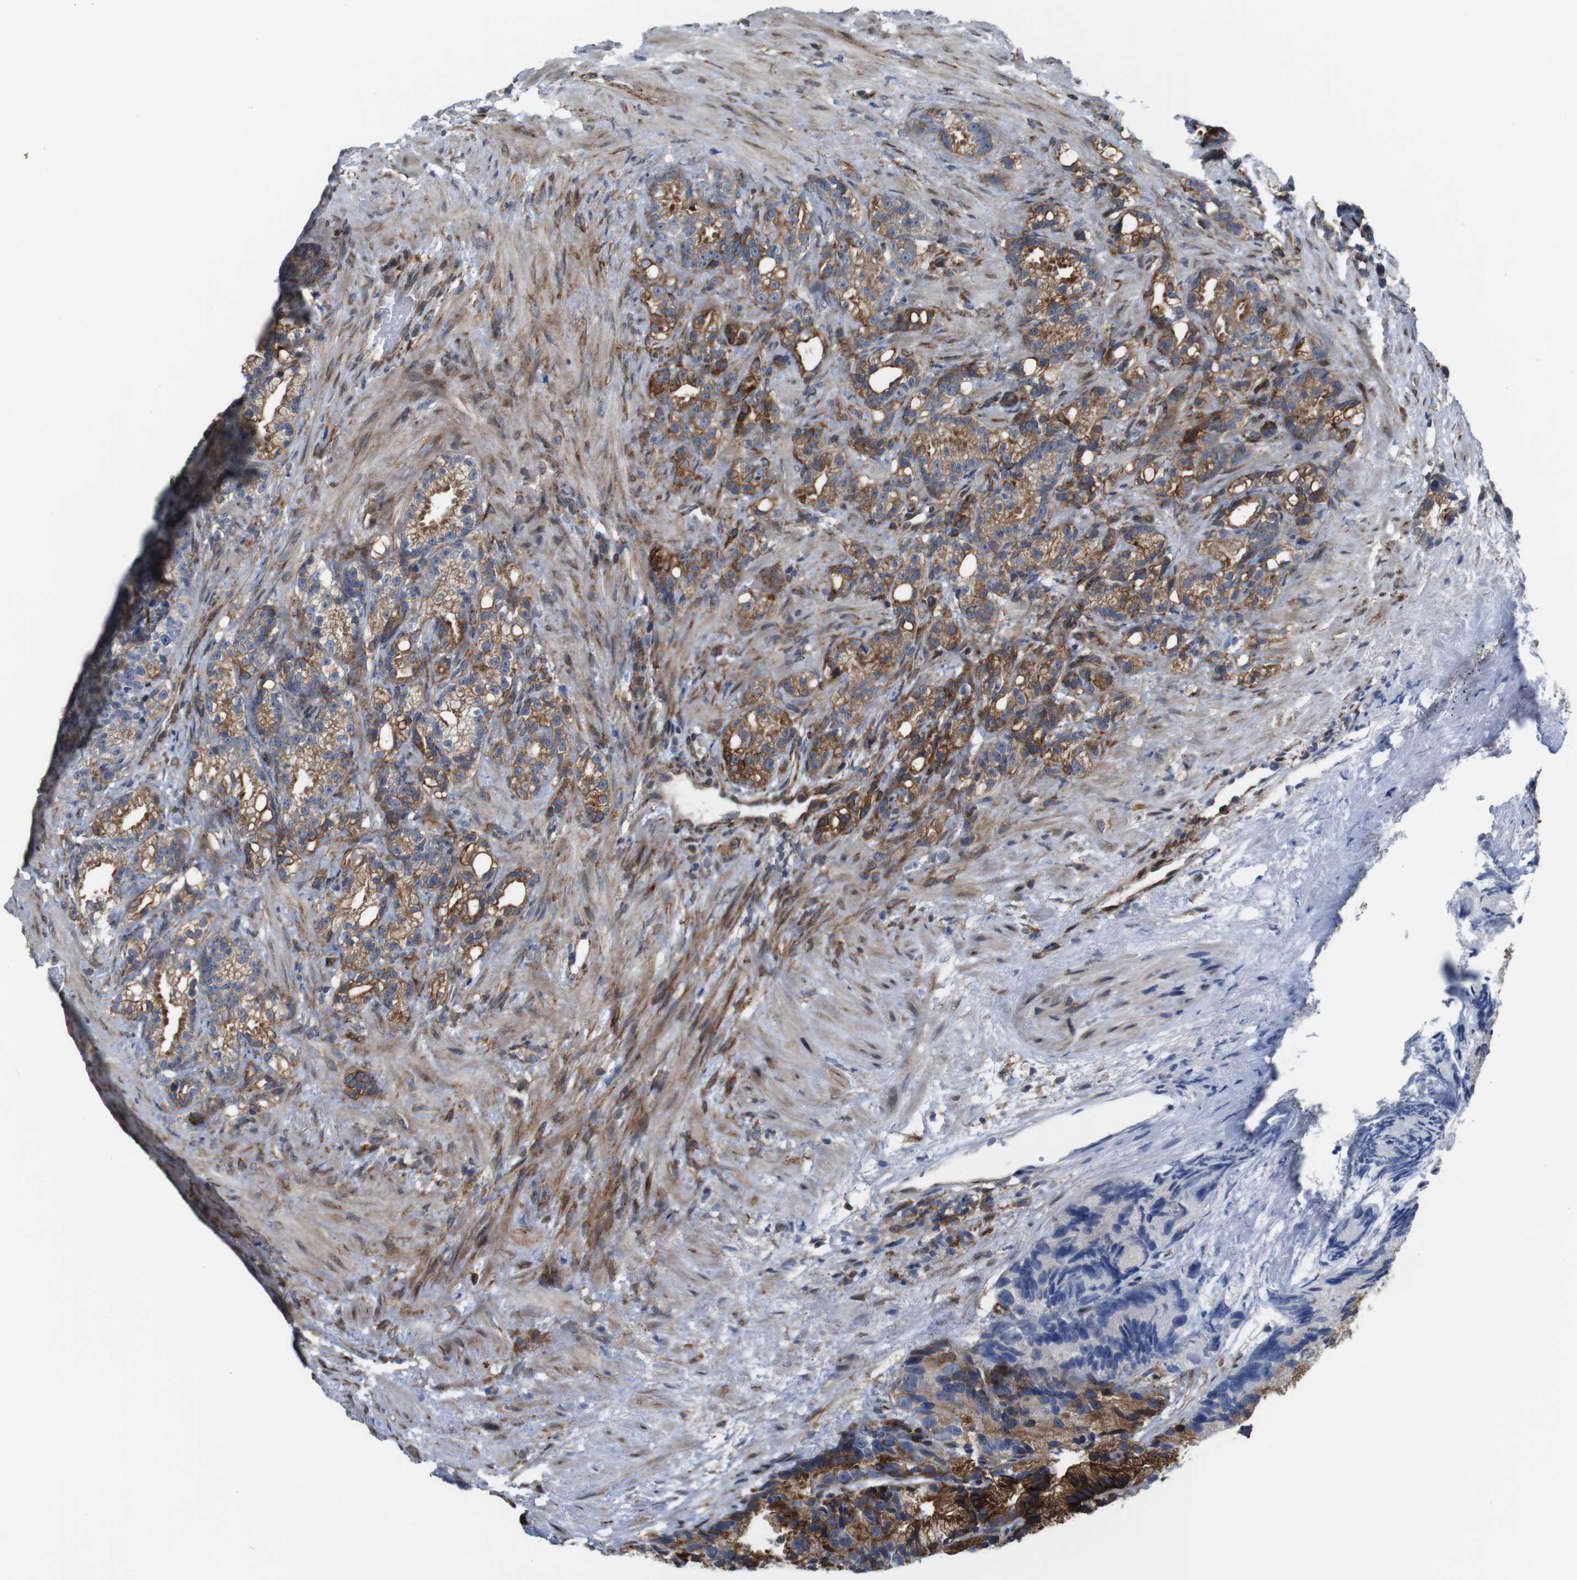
{"staining": {"intensity": "moderate", "quantity": ">75%", "location": "cytoplasmic/membranous"}, "tissue": "prostate cancer", "cell_type": "Tumor cells", "image_type": "cancer", "snomed": [{"axis": "morphology", "description": "Adenocarcinoma, Low grade"}, {"axis": "topography", "description": "Prostate"}], "caption": "IHC photomicrograph of human prostate low-grade adenocarcinoma stained for a protein (brown), which exhibits medium levels of moderate cytoplasmic/membranous positivity in approximately >75% of tumor cells.", "gene": "PCOLCE2", "patient": {"sex": "male", "age": 89}}